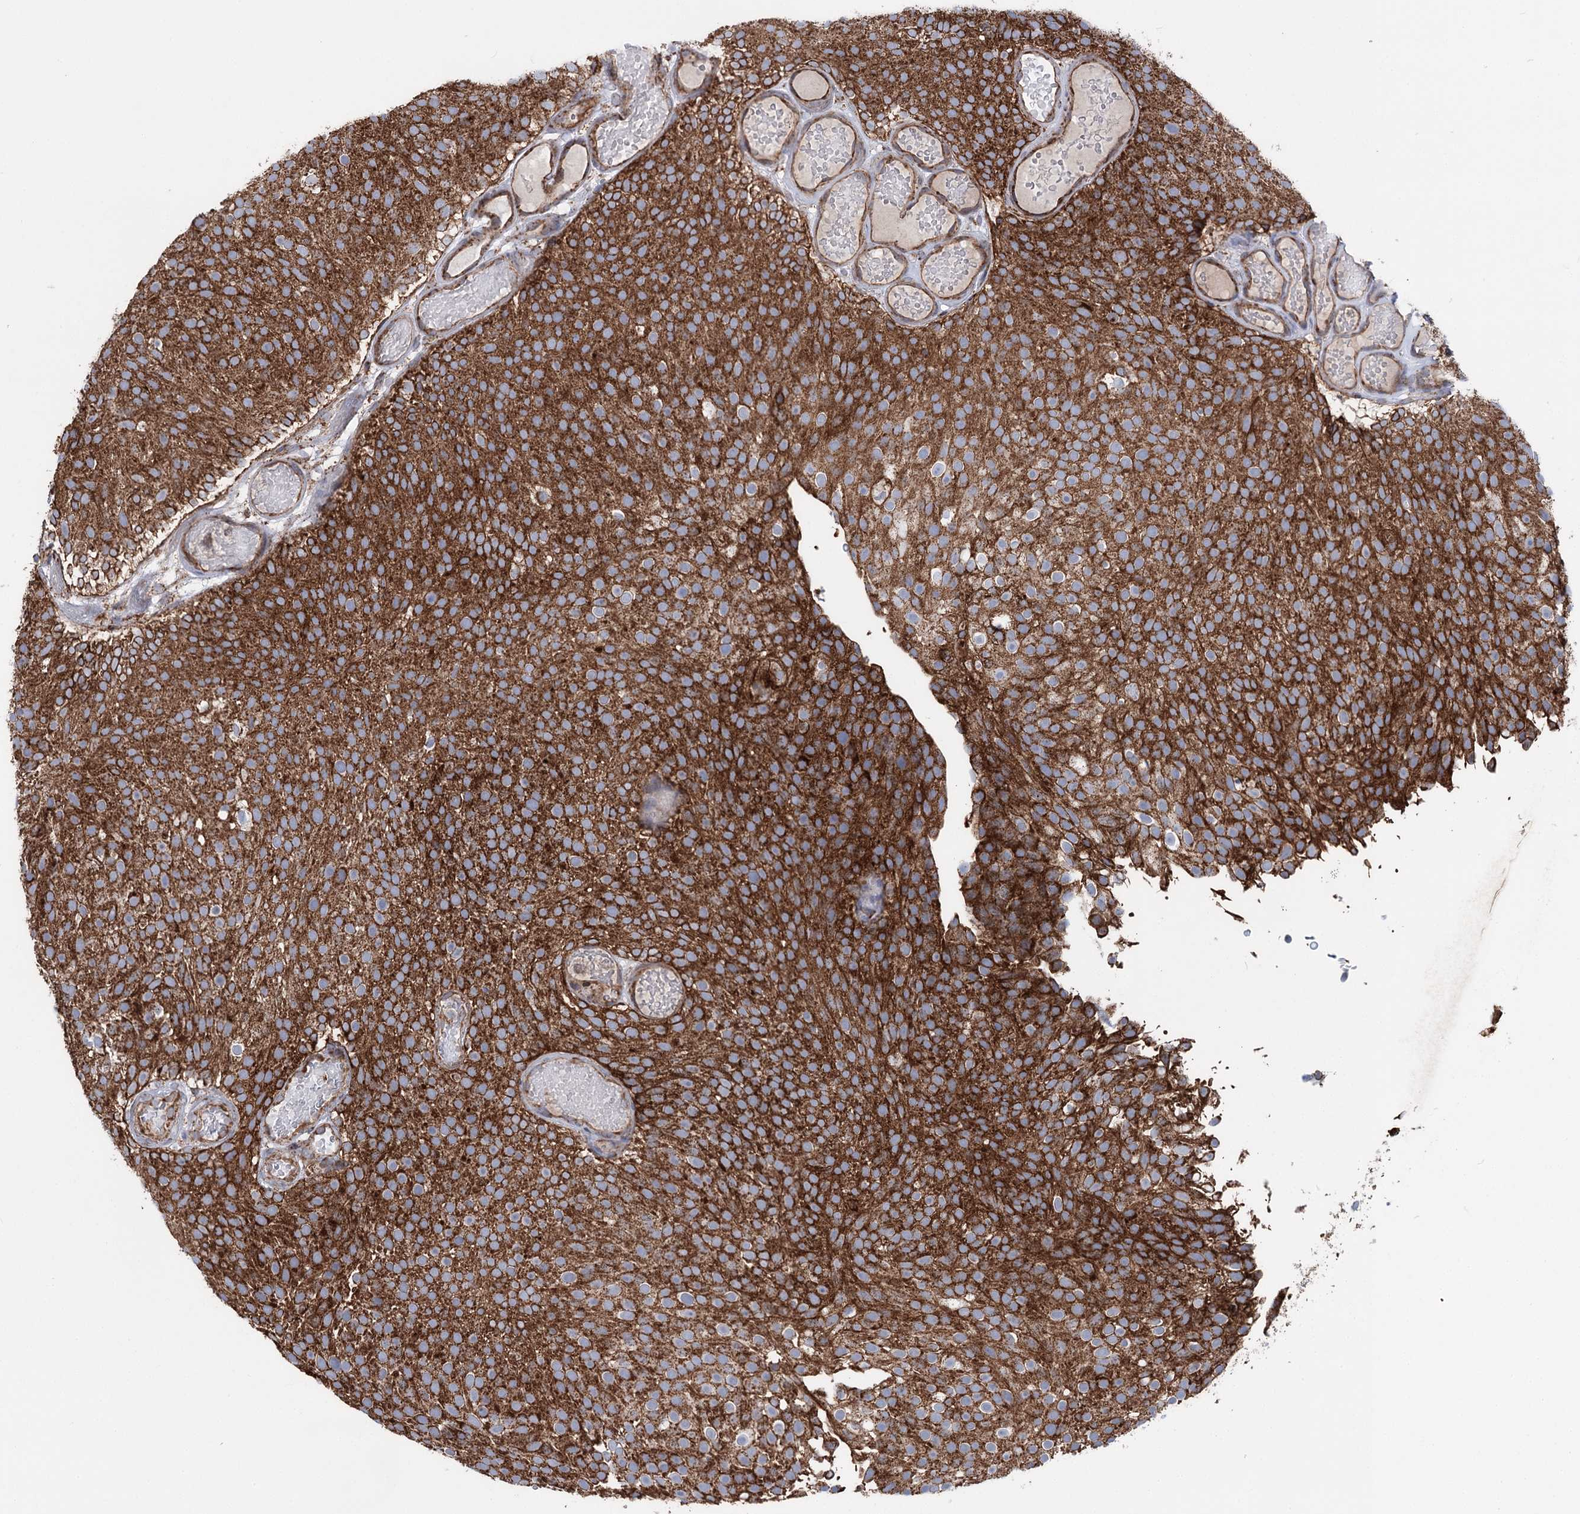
{"staining": {"intensity": "moderate", "quantity": ">75%", "location": "cytoplasmic/membranous"}, "tissue": "urothelial cancer", "cell_type": "Tumor cells", "image_type": "cancer", "snomed": [{"axis": "morphology", "description": "Urothelial carcinoma, Low grade"}, {"axis": "topography", "description": "Urinary bladder"}], "caption": "This is an image of IHC staining of low-grade urothelial carcinoma, which shows moderate expression in the cytoplasmic/membranous of tumor cells.", "gene": "MSANTD2", "patient": {"sex": "male", "age": 78}}